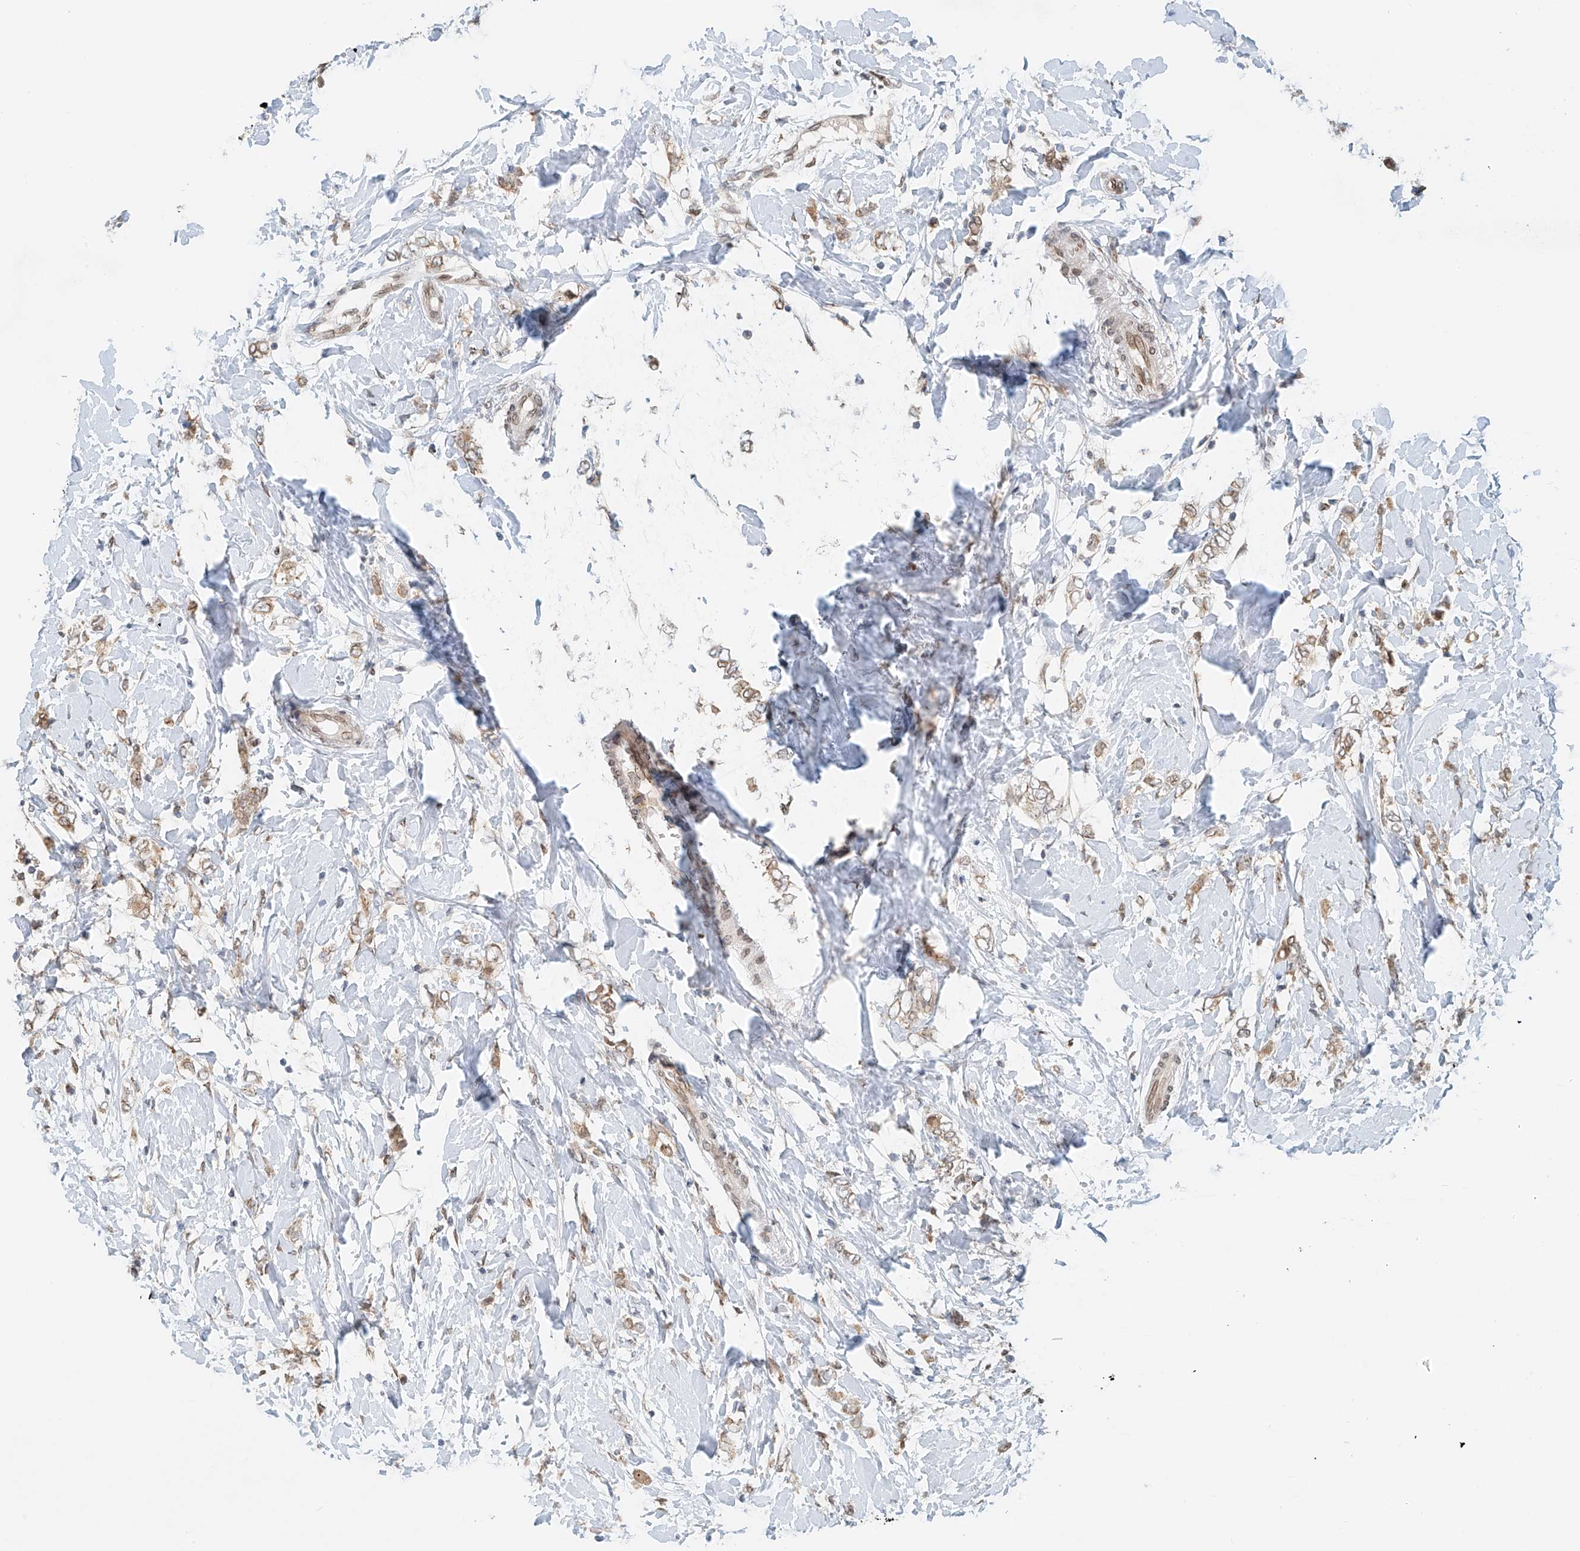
{"staining": {"intensity": "weak", "quantity": ">75%", "location": "cytoplasmic/membranous"}, "tissue": "breast cancer", "cell_type": "Tumor cells", "image_type": "cancer", "snomed": [{"axis": "morphology", "description": "Normal tissue, NOS"}, {"axis": "morphology", "description": "Lobular carcinoma"}, {"axis": "topography", "description": "Breast"}], "caption": "A brown stain shows weak cytoplasmic/membranous staining of a protein in human breast lobular carcinoma tumor cells.", "gene": "STARD9", "patient": {"sex": "female", "age": 47}}